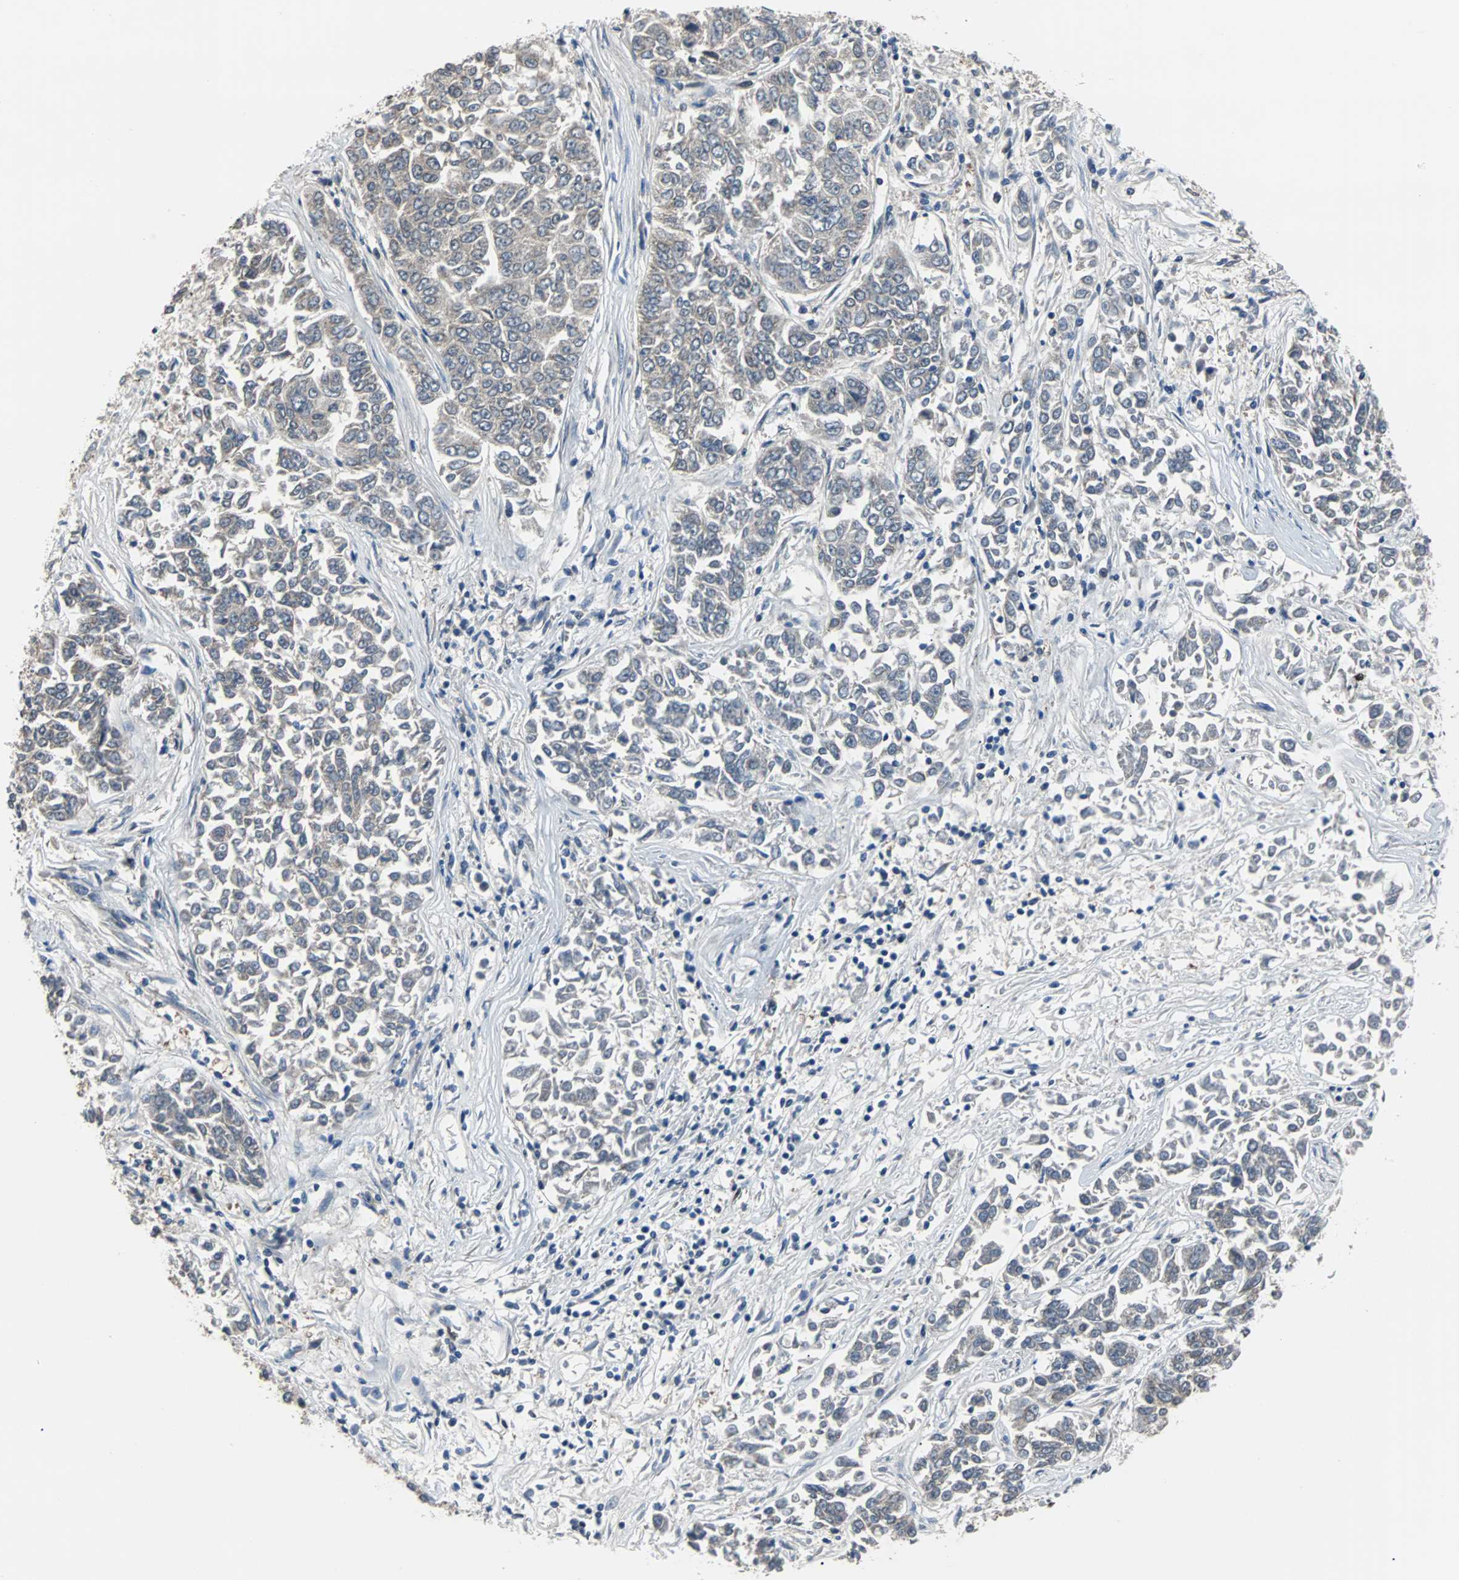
{"staining": {"intensity": "weak", "quantity": ">75%", "location": "cytoplasmic/membranous"}, "tissue": "lung cancer", "cell_type": "Tumor cells", "image_type": "cancer", "snomed": [{"axis": "morphology", "description": "Adenocarcinoma, NOS"}, {"axis": "topography", "description": "Lung"}], "caption": "Lung adenocarcinoma stained with DAB (3,3'-diaminobenzidine) immunohistochemistry (IHC) exhibits low levels of weak cytoplasmic/membranous expression in approximately >75% of tumor cells. (Brightfield microscopy of DAB IHC at high magnification).", "gene": "PAK1", "patient": {"sex": "male", "age": 84}}